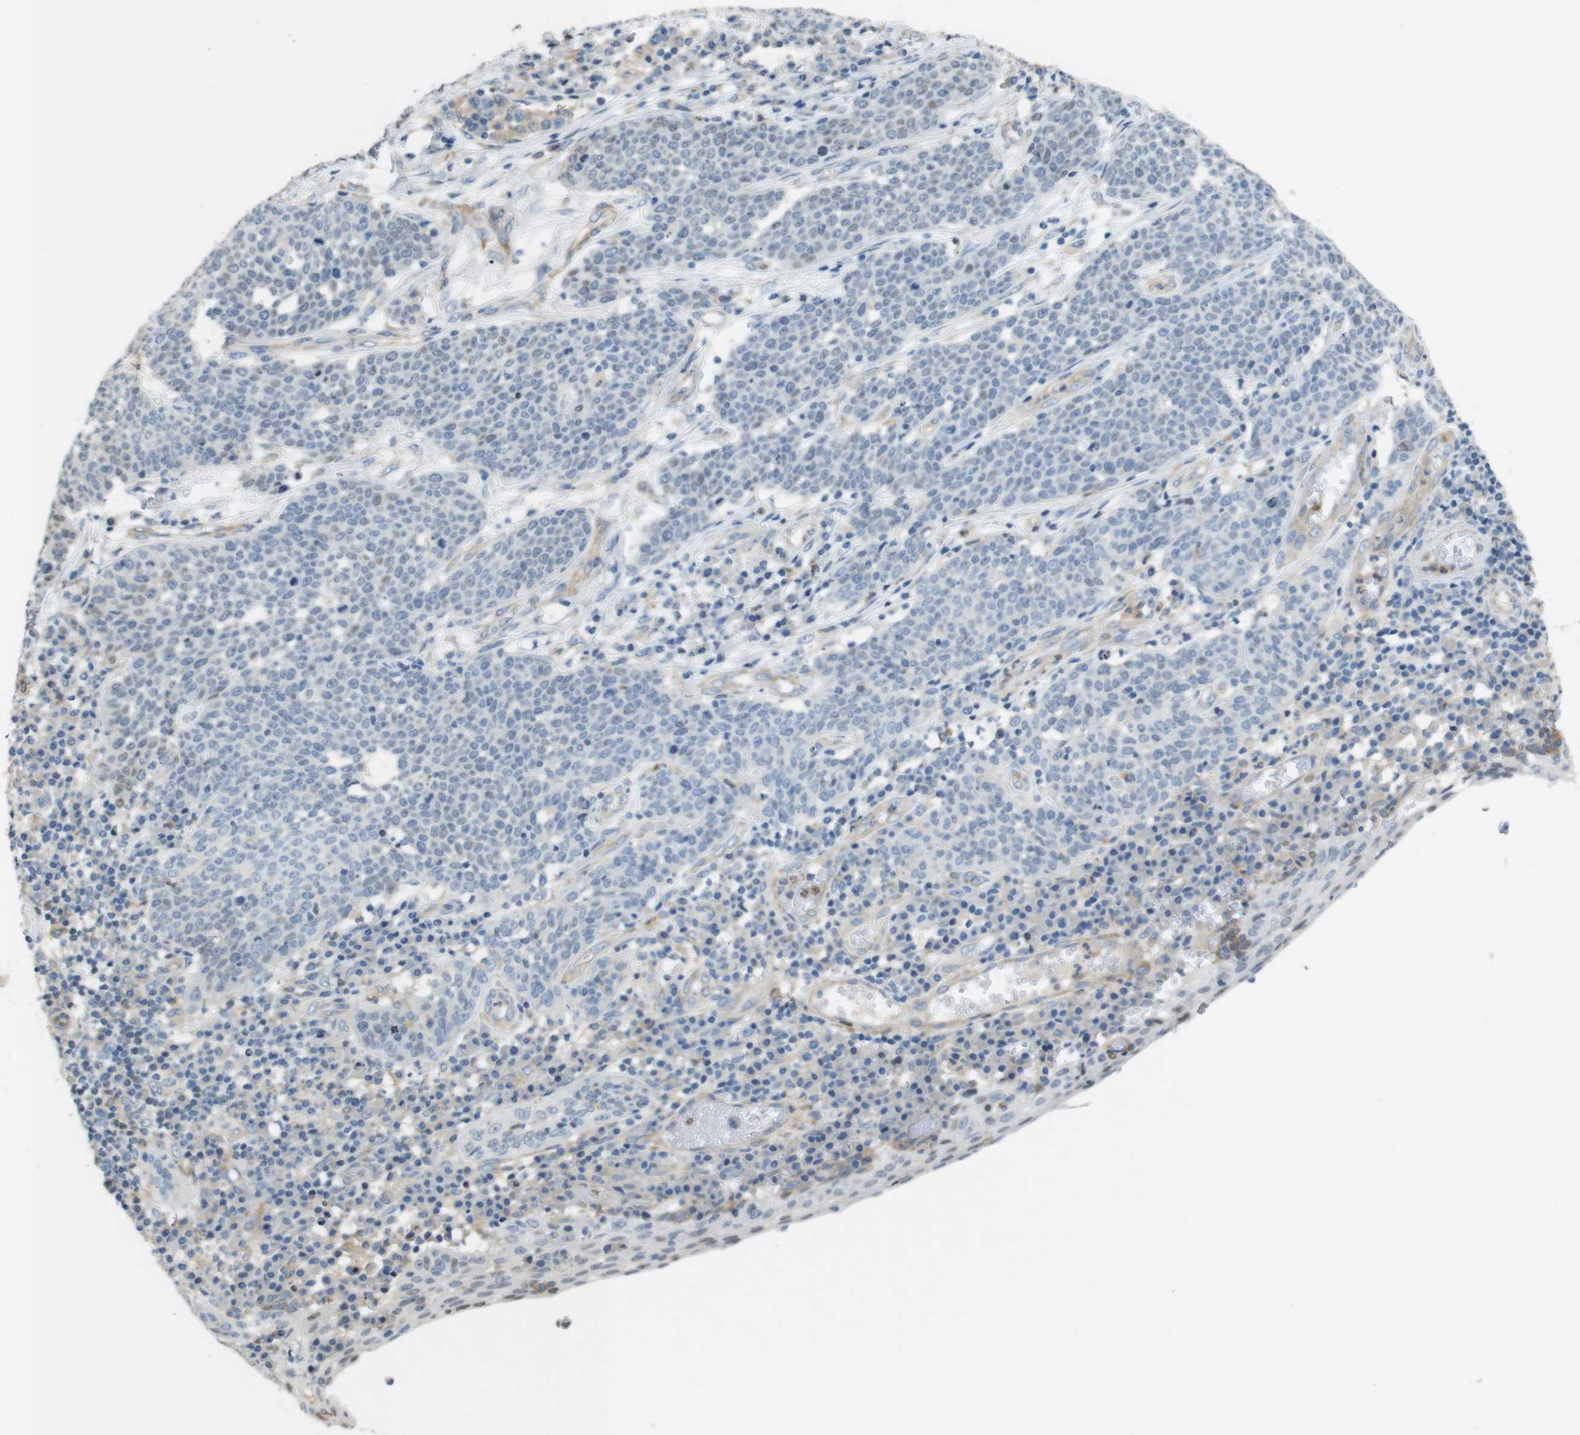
{"staining": {"intensity": "weak", "quantity": "<25%", "location": "nuclear"}, "tissue": "cervical cancer", "cell_type": "Tumor cells", "image_type": "cancer", "snomed": [{"axis": "morphology", "description": "Squamous cell carcinoma, NOS"}, {"axis": "topography", "description": "Cervix"}], "caption": "This is an immunohistochemistry (IHC) image of human cervical cancer (squamous cell carcinoma). There is no positivity in tumor cells.", "gene": "PCDH10", "patient": {"sex": "female", "age": 34}}